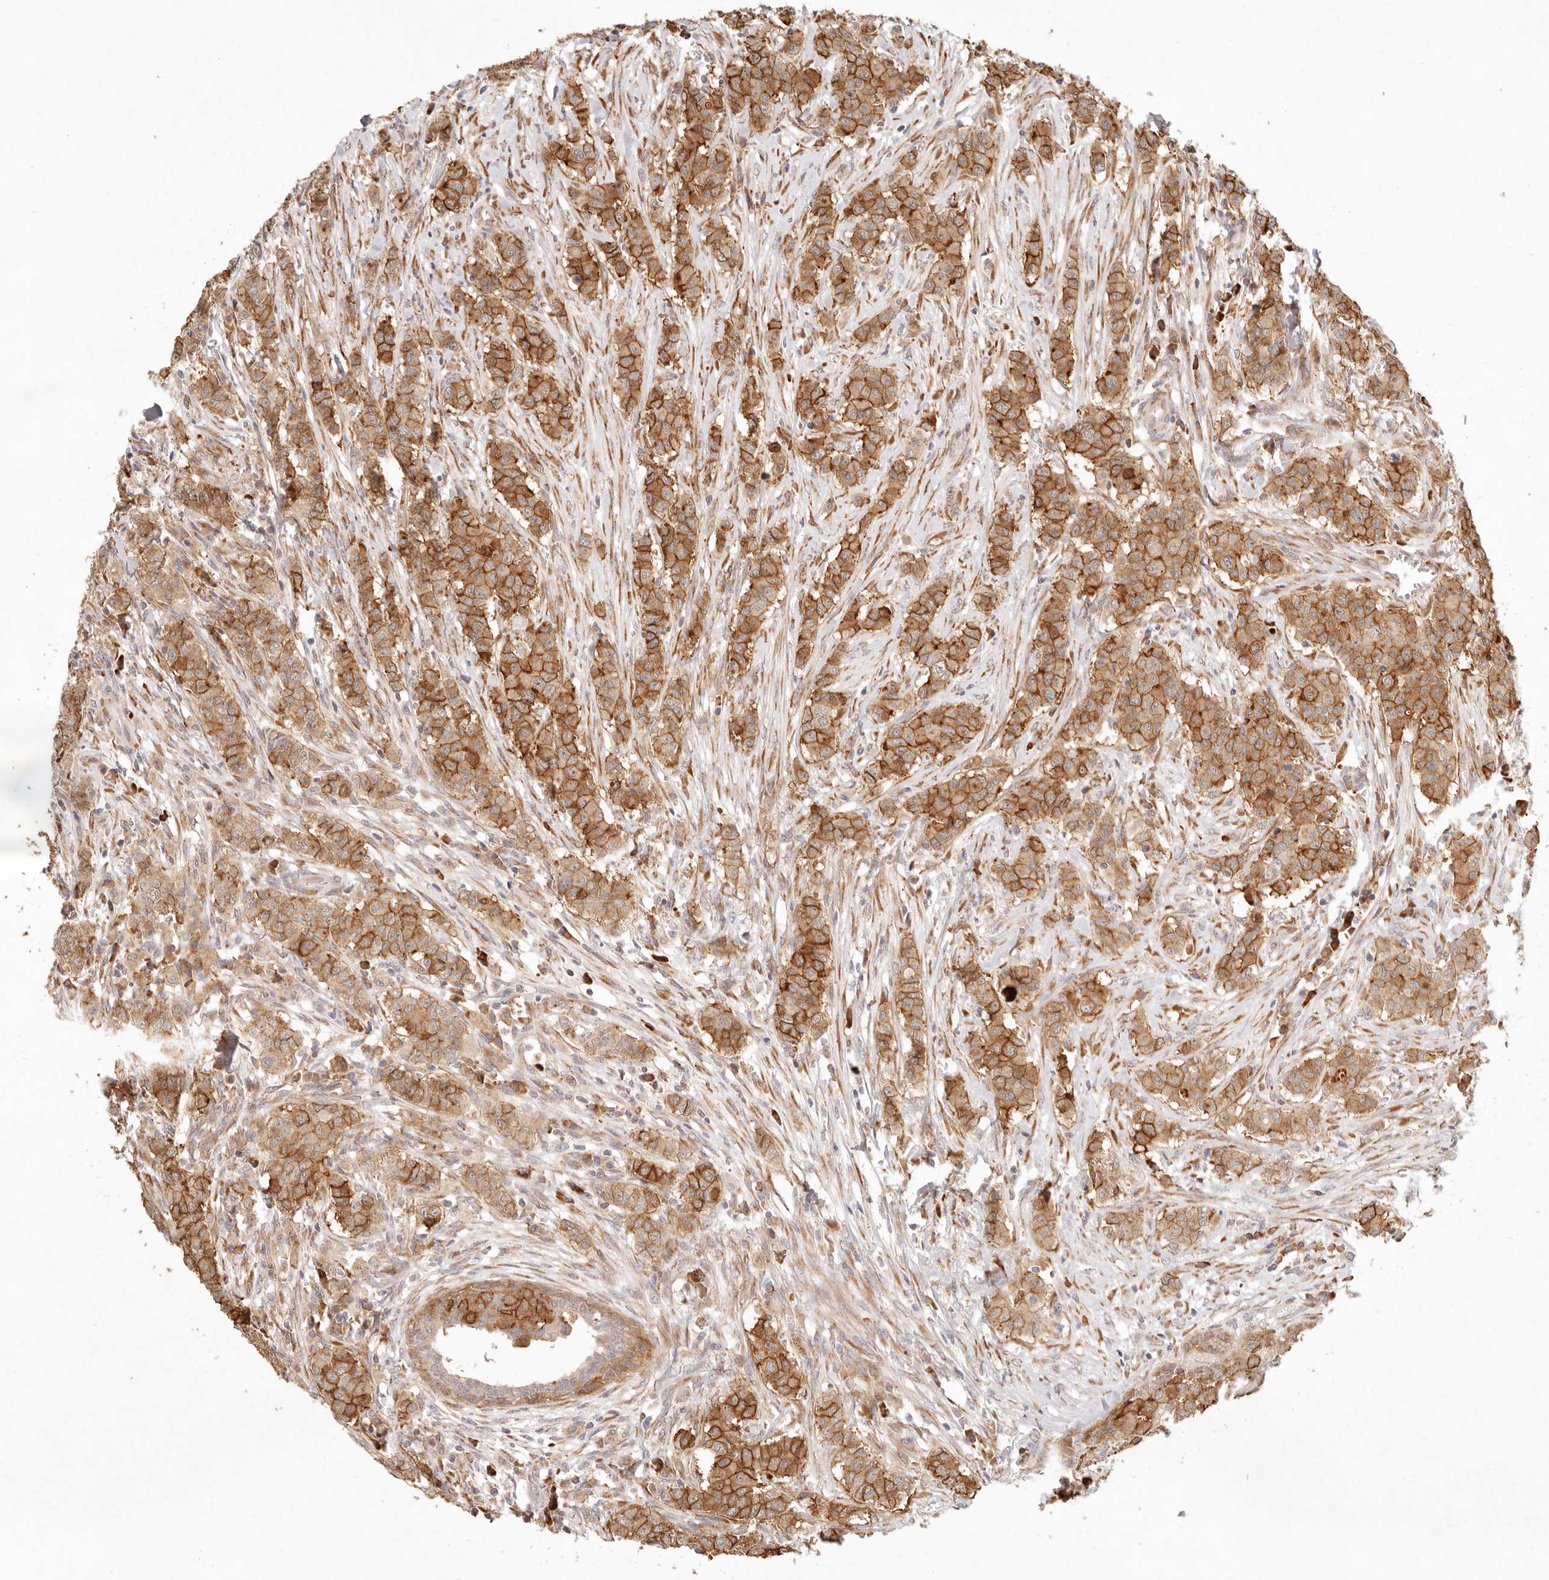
{"staining": {"intensity": "strong", "quantity": ">75%", "location": "cytoplasmic/membranous"}, "tissue": "breast cancer", "cell_type": "Tumor cells", "image_type": "cancer", "snomed": [{"axis": "morphology", "description": "Duct carcinoma"}, {"axis": "topography", "description": "Breast"}], "caption": "Immunohistochemical staining of human breast infiltrating ductal carcinoma reveals high levels of strong cytoplasmic/membranous positivity in approximately >75% of tumor cells.", "gene": "C1orf127", "patient": {"sex": "female", "age": 40}}